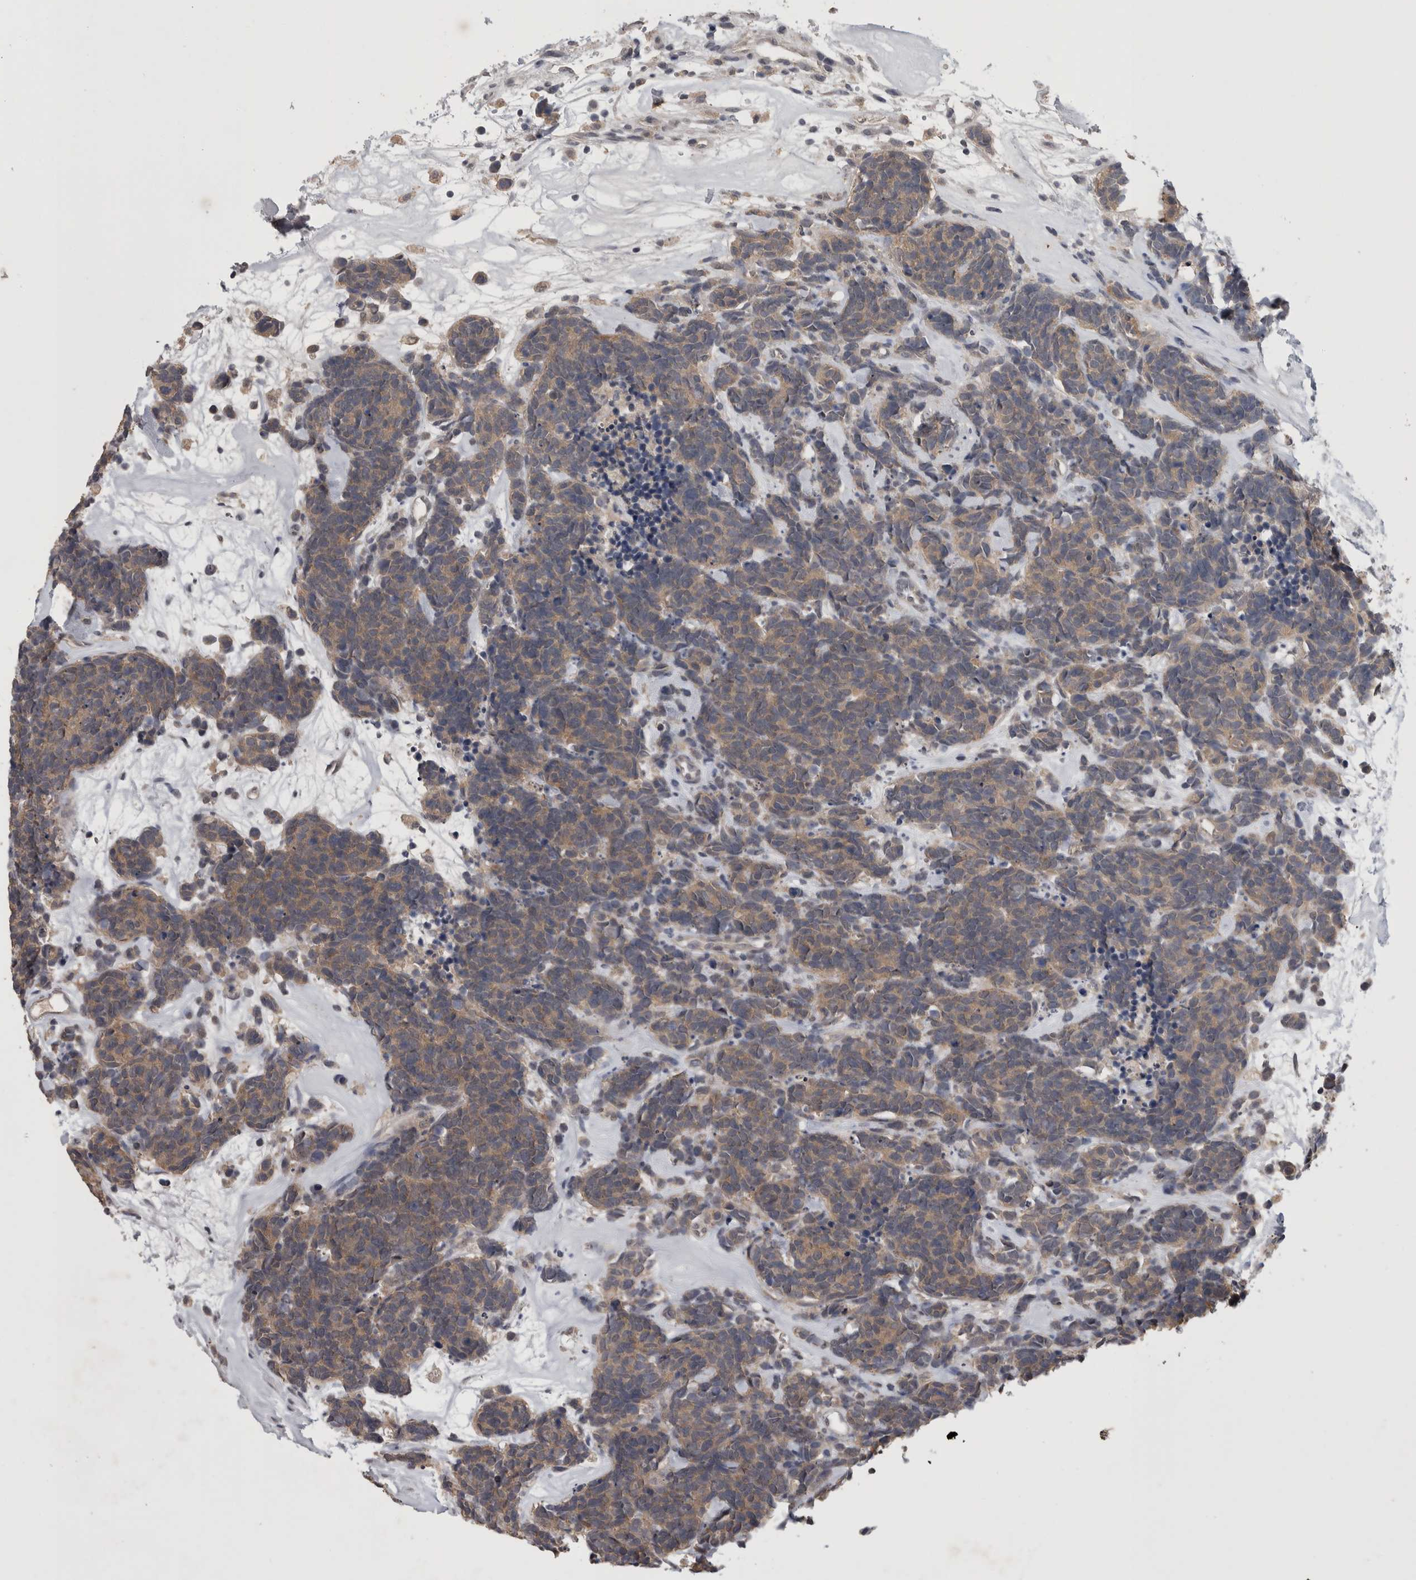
{"staining": {"intensity": "moderate", "quantity": ">75%", "location": "cytoplasmic/membranous"}, "tissue": "carcinoid", "cell_type": "Tumor cells", "image_type": "cancer", "snomed": [{"axis": "morphology", "description": "Carcinoma, NOS"}, {"axis": "morphology", "description": "Carcinoid, malignant, NOS"}, {"axis": "topography", "description": "Urinary bladder"}], "caption": "A medium amount of moderate cytoplasmic/membranous expression is identified in about >75% of tumor cells in carcinoma tissue. (DAB IHC with brightfield microscopy, high magnification).", "gene": "ZNF114", "patient": {"sex": "male", "age": 57}}